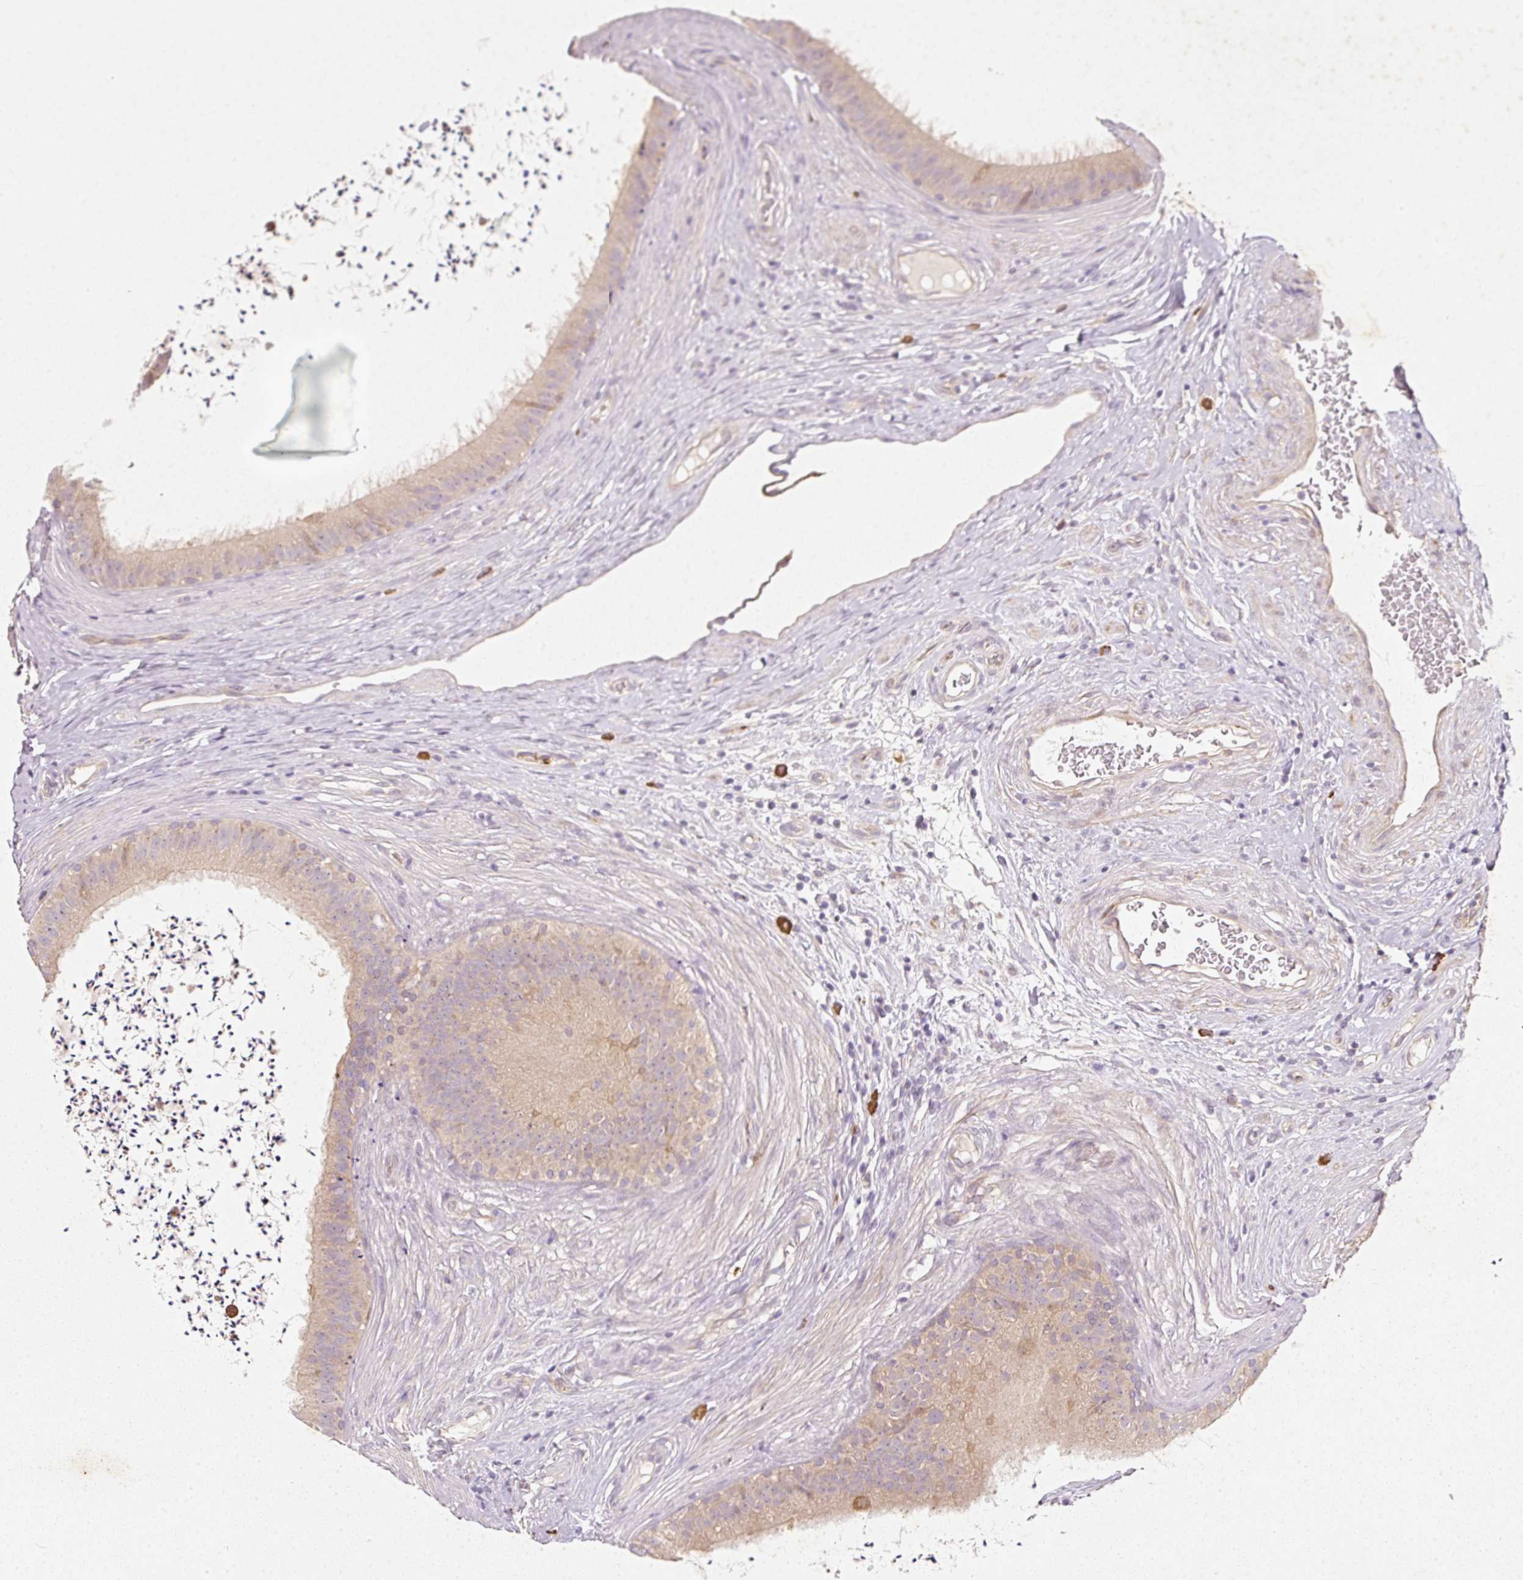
{"staining": {"intensity": "weak", "quantity": ">75%", "location": "cytoplasmic/membranous"}, "tissue": "epididymis", "cell_type": "Glandular cells", "image_type": "normal", "snomed": [{"axis": "morphology", "description": "Normal tissue, NOS"}, {"axis": "topography", "description": "Testis"}, {"axis": "topography", "description": "Epididymis"}], "caption": "Weak cytoplasmic/membranous positivity for a protein is identified in about >75% of glandular cells of unremarkable epididymis using immunohistochemistry.", "gene": "RGL2", "patient": {"sex": "male", "age": 41}}